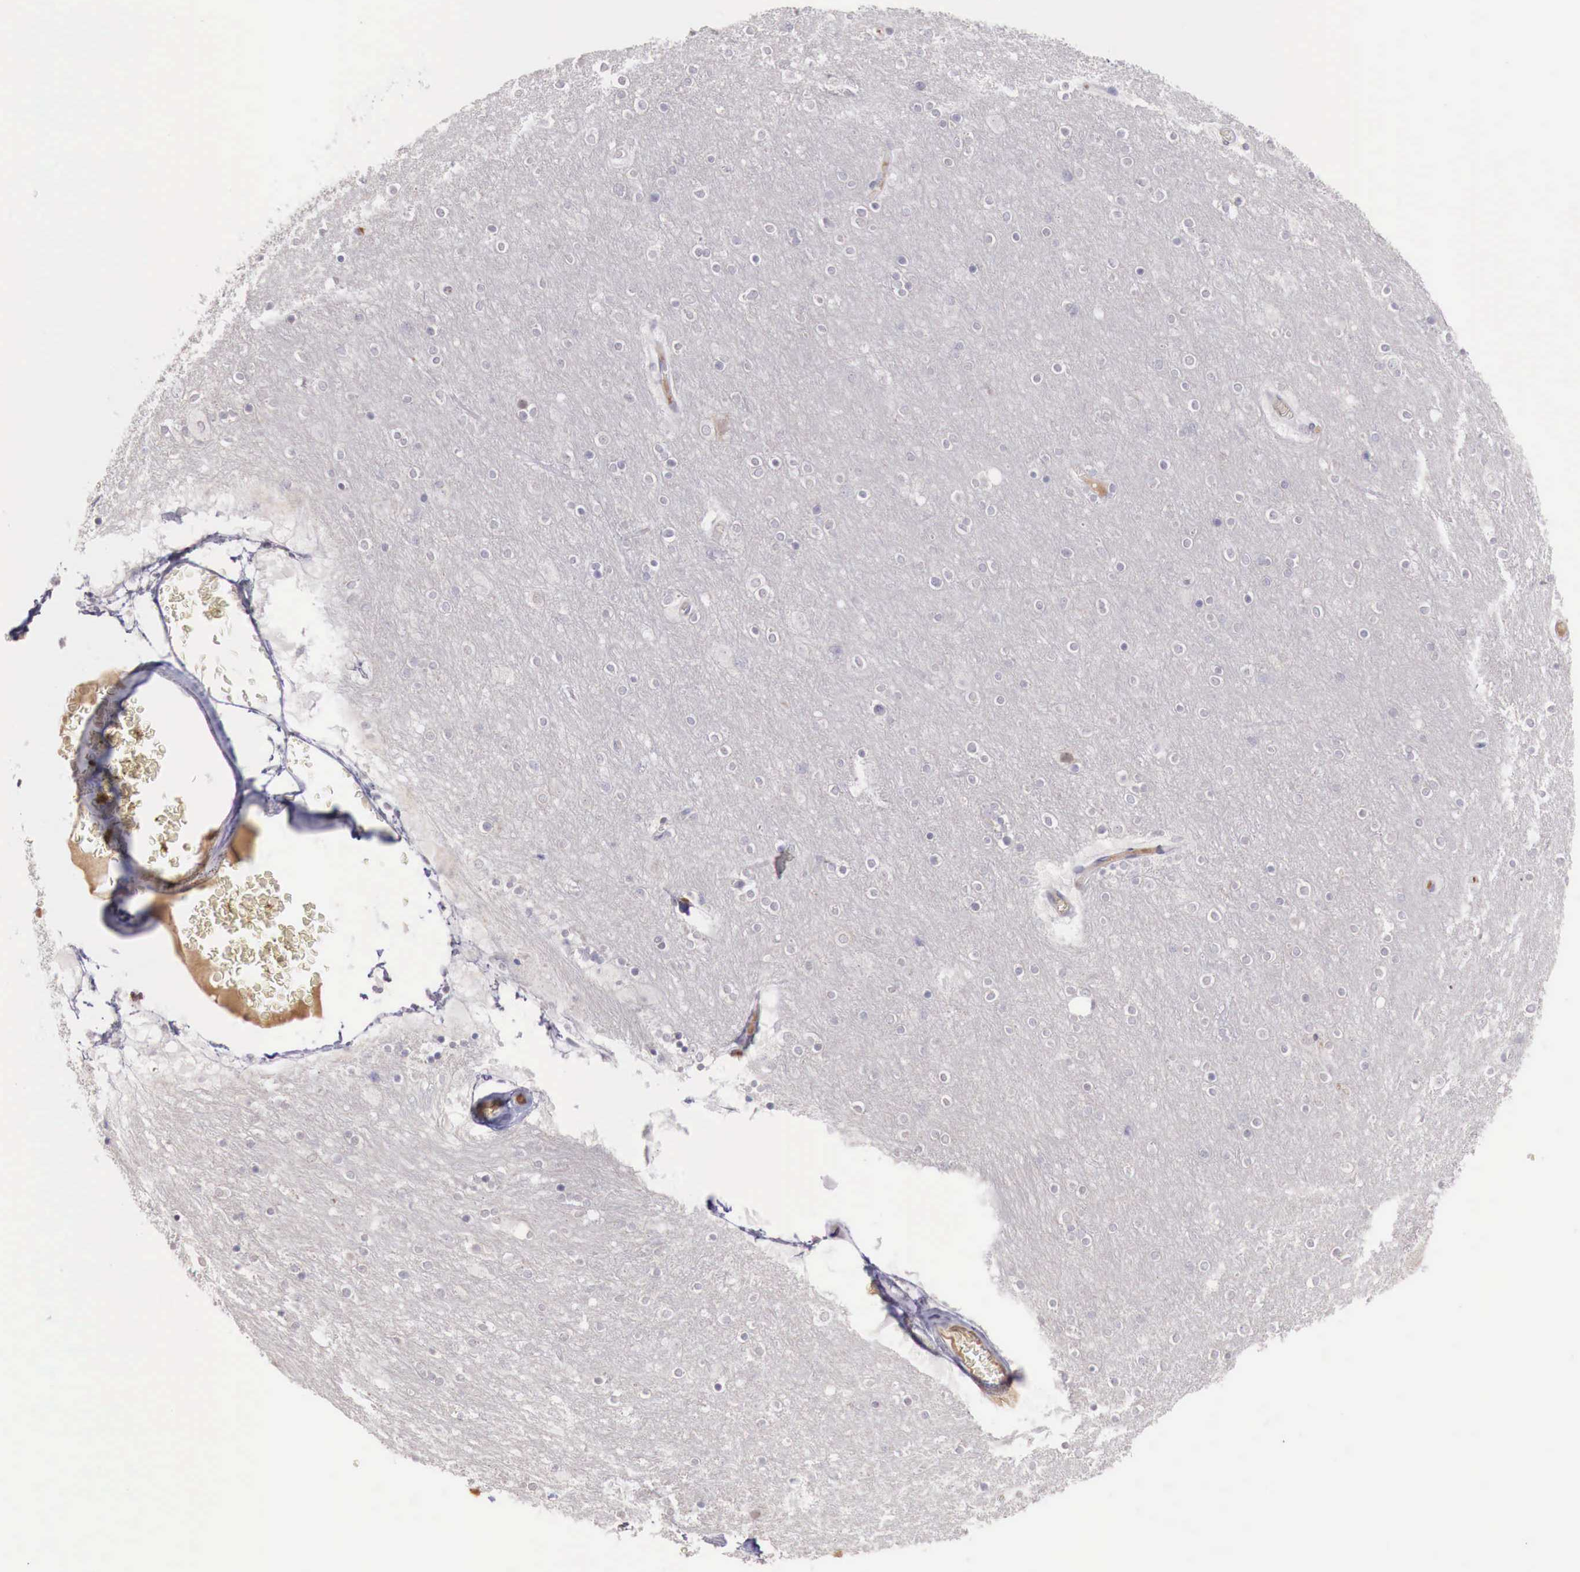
{"staining": {"intensity": "moderate", "quantity": "<25%", "location": "cytoplasmic/membranous"}, "tissue": "cerebral cortex", "cell_type": "Endothelial cells", "image_type": "normal", "snomed": [{"axis": "morphology", "description": "Normal tissue, NOS"}, {"axis": "topography", "description": "Cerebral cortex"}], "caption": "Immunohistochemical staining of unremarkable cerebral cortex demonstrates low levels of moderate cytoplasmic/membranous staining in approximately <25% of endothelial cells. The staining was performed using DAB (3,3'-diaminobenzidine), with brown indicating positive protein expression. Nuclei are stained blue with hematoxylin.", "gene": "XPNPEP2", "patient": {"sex": "female", "age": 54}}